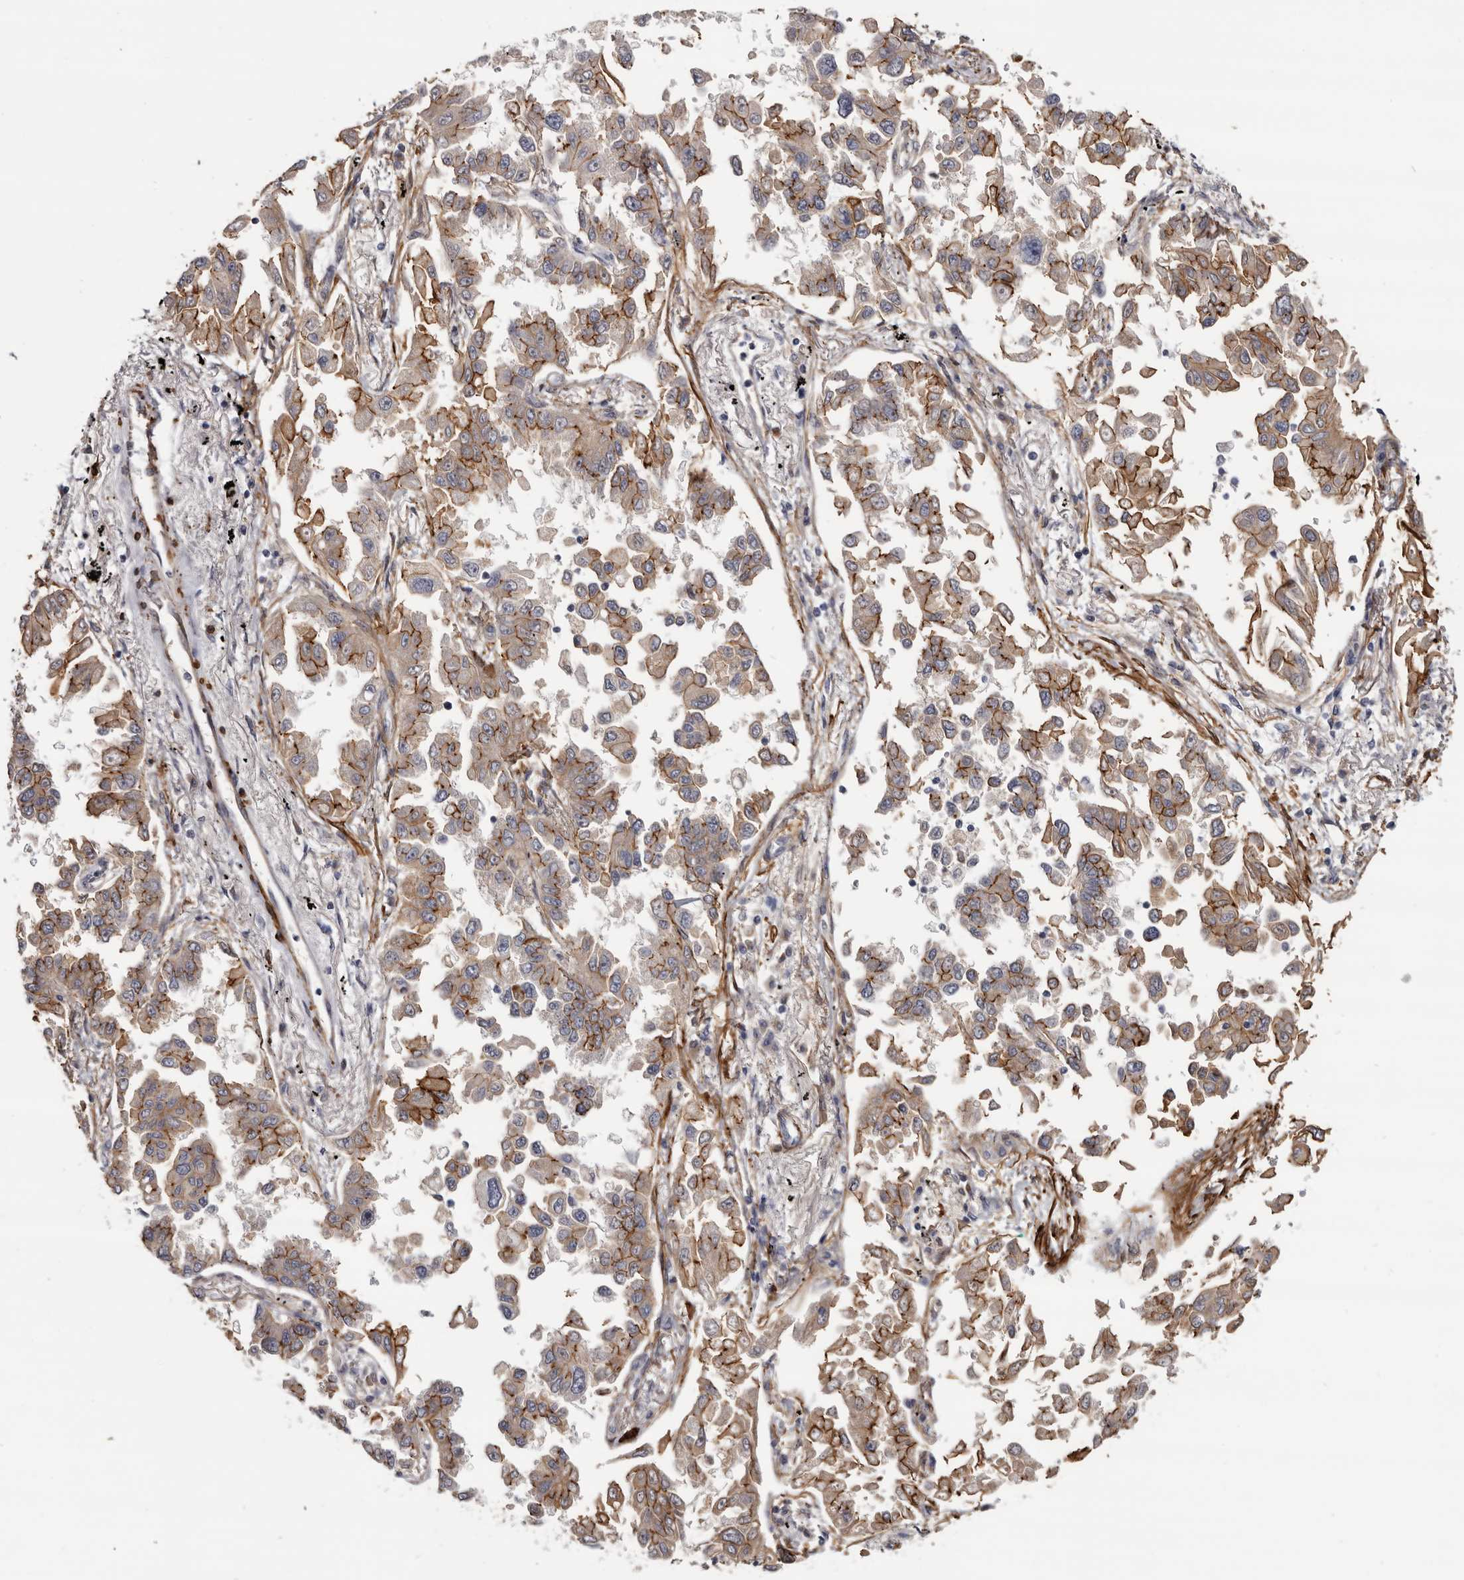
{"staining": {"intensity": "strong", "quantity": "25%-75%", "location": "cytoplasmic/membranous"}, "tissue": "lung cancer", "cell_type": "Tumor cells", "image_type": "cancer", "snomed": [{"axis": "morphology", "description": "Adenocarcinoma, NOS"}, {"axis": "topography", "description": "Lung"}], "caption": "Immunohistochemistry (IHC) (DAB) staining of human lung cancer (adenocarcinoma) demonstrates strong cytoplasmic/membranous protein expression in approximately 25%-75% of tumor cells.", "gene": "CGN", "patient": {"sex": "female", "age": 67}}